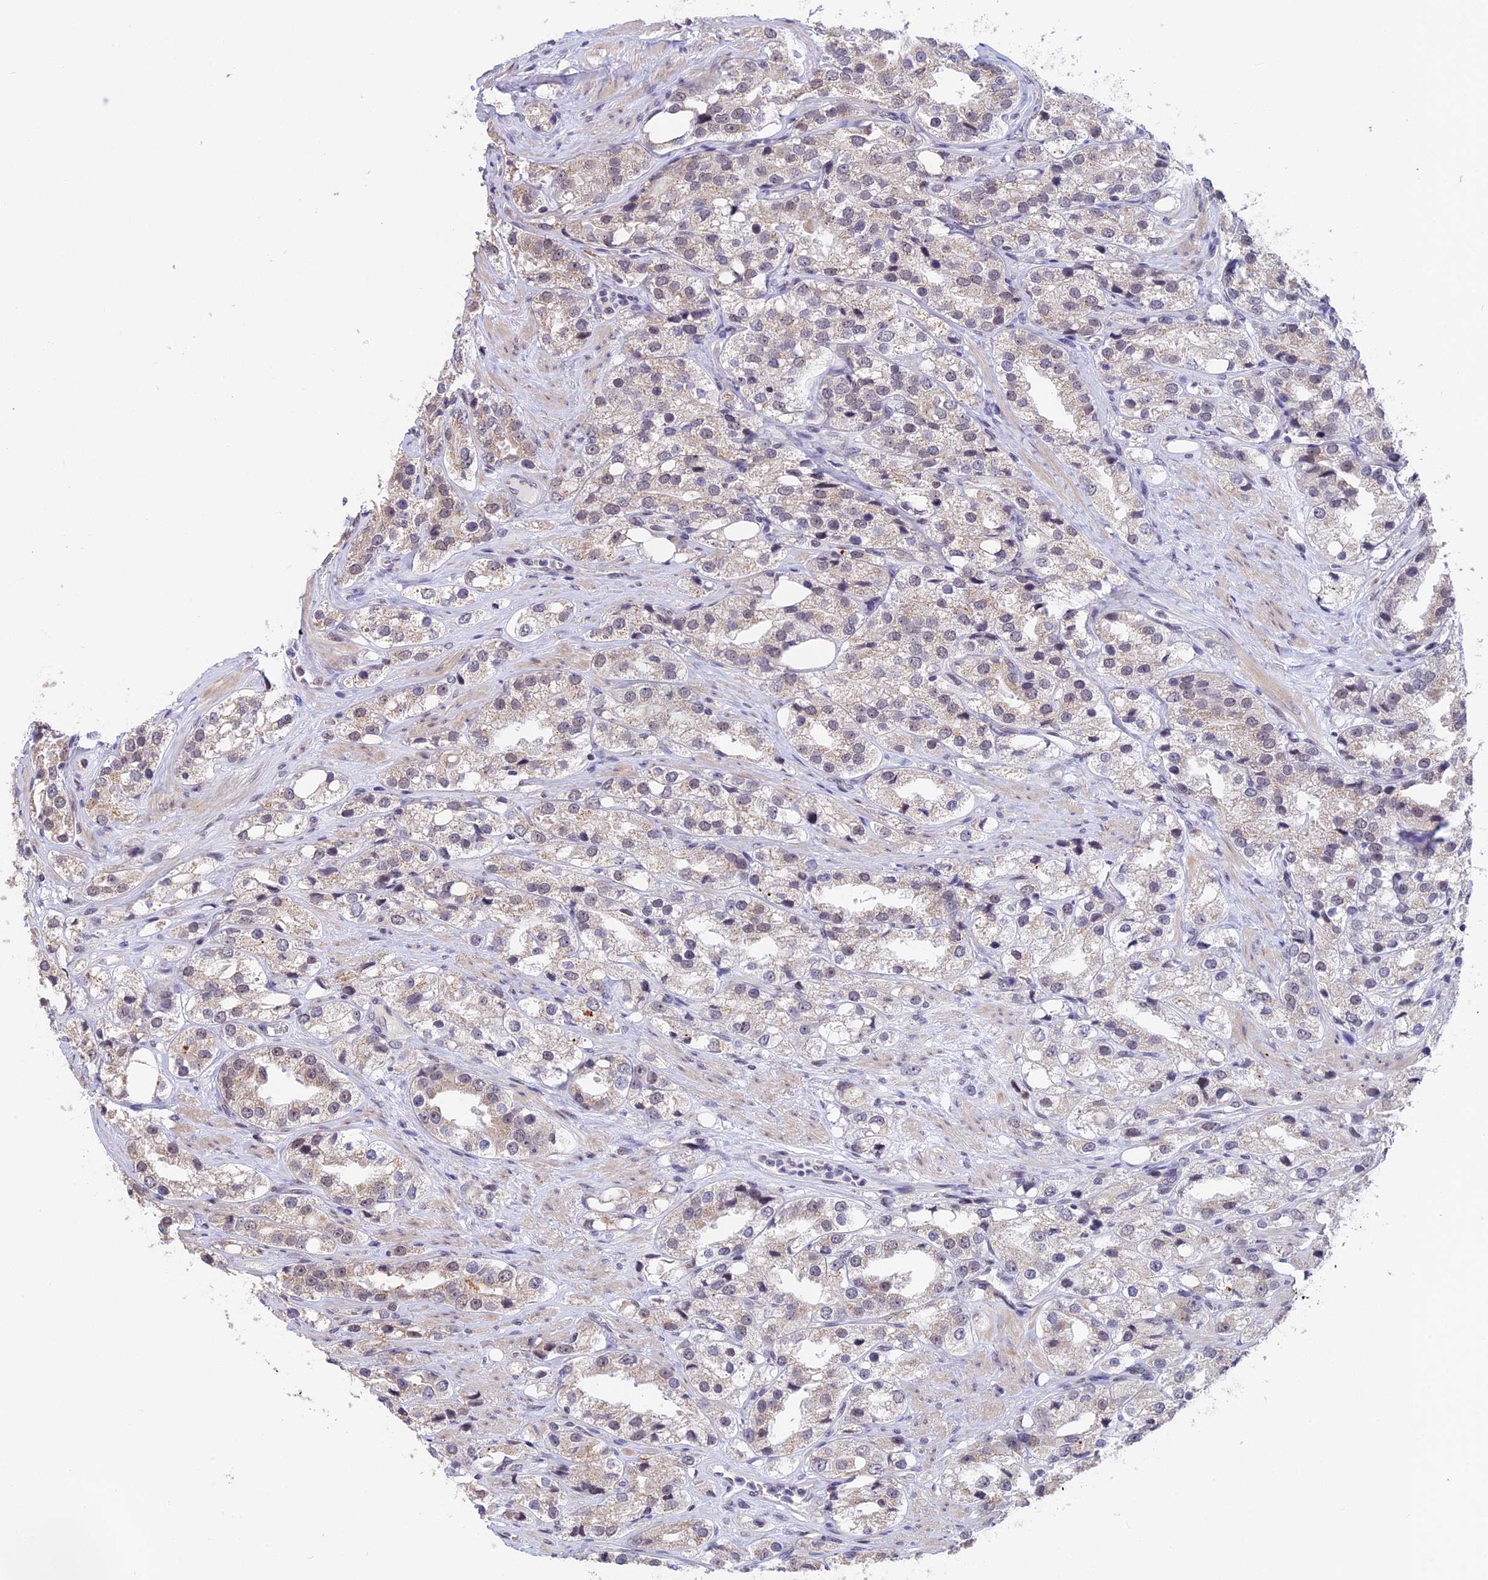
{"staining": {"intensity": "weak", "quantity": "<25%", "location": "cytoplasmic/membranous"}, "tissue": "prostate cancer", "cell_type": "Tumor cells", "image_type": "cancer", "snomed": [{"axis": "morphology", "description": "Adenocarcinoma, NOS"}, {"axis": "topography", "description": "Prostate"}], "caption": "A histopathology image of human prostate cancer (adenocarcinoma) is negative for staining in tumor cells. The staining was performed using DAB (3,3'-diaminobenzidine) to visualize the protein expression in brown, while the nuclei were stained in blue with hematoxylin (Magnification: 20x).", "gene": "POLR2C", "patient": {"sex": "male", "age": 79}}